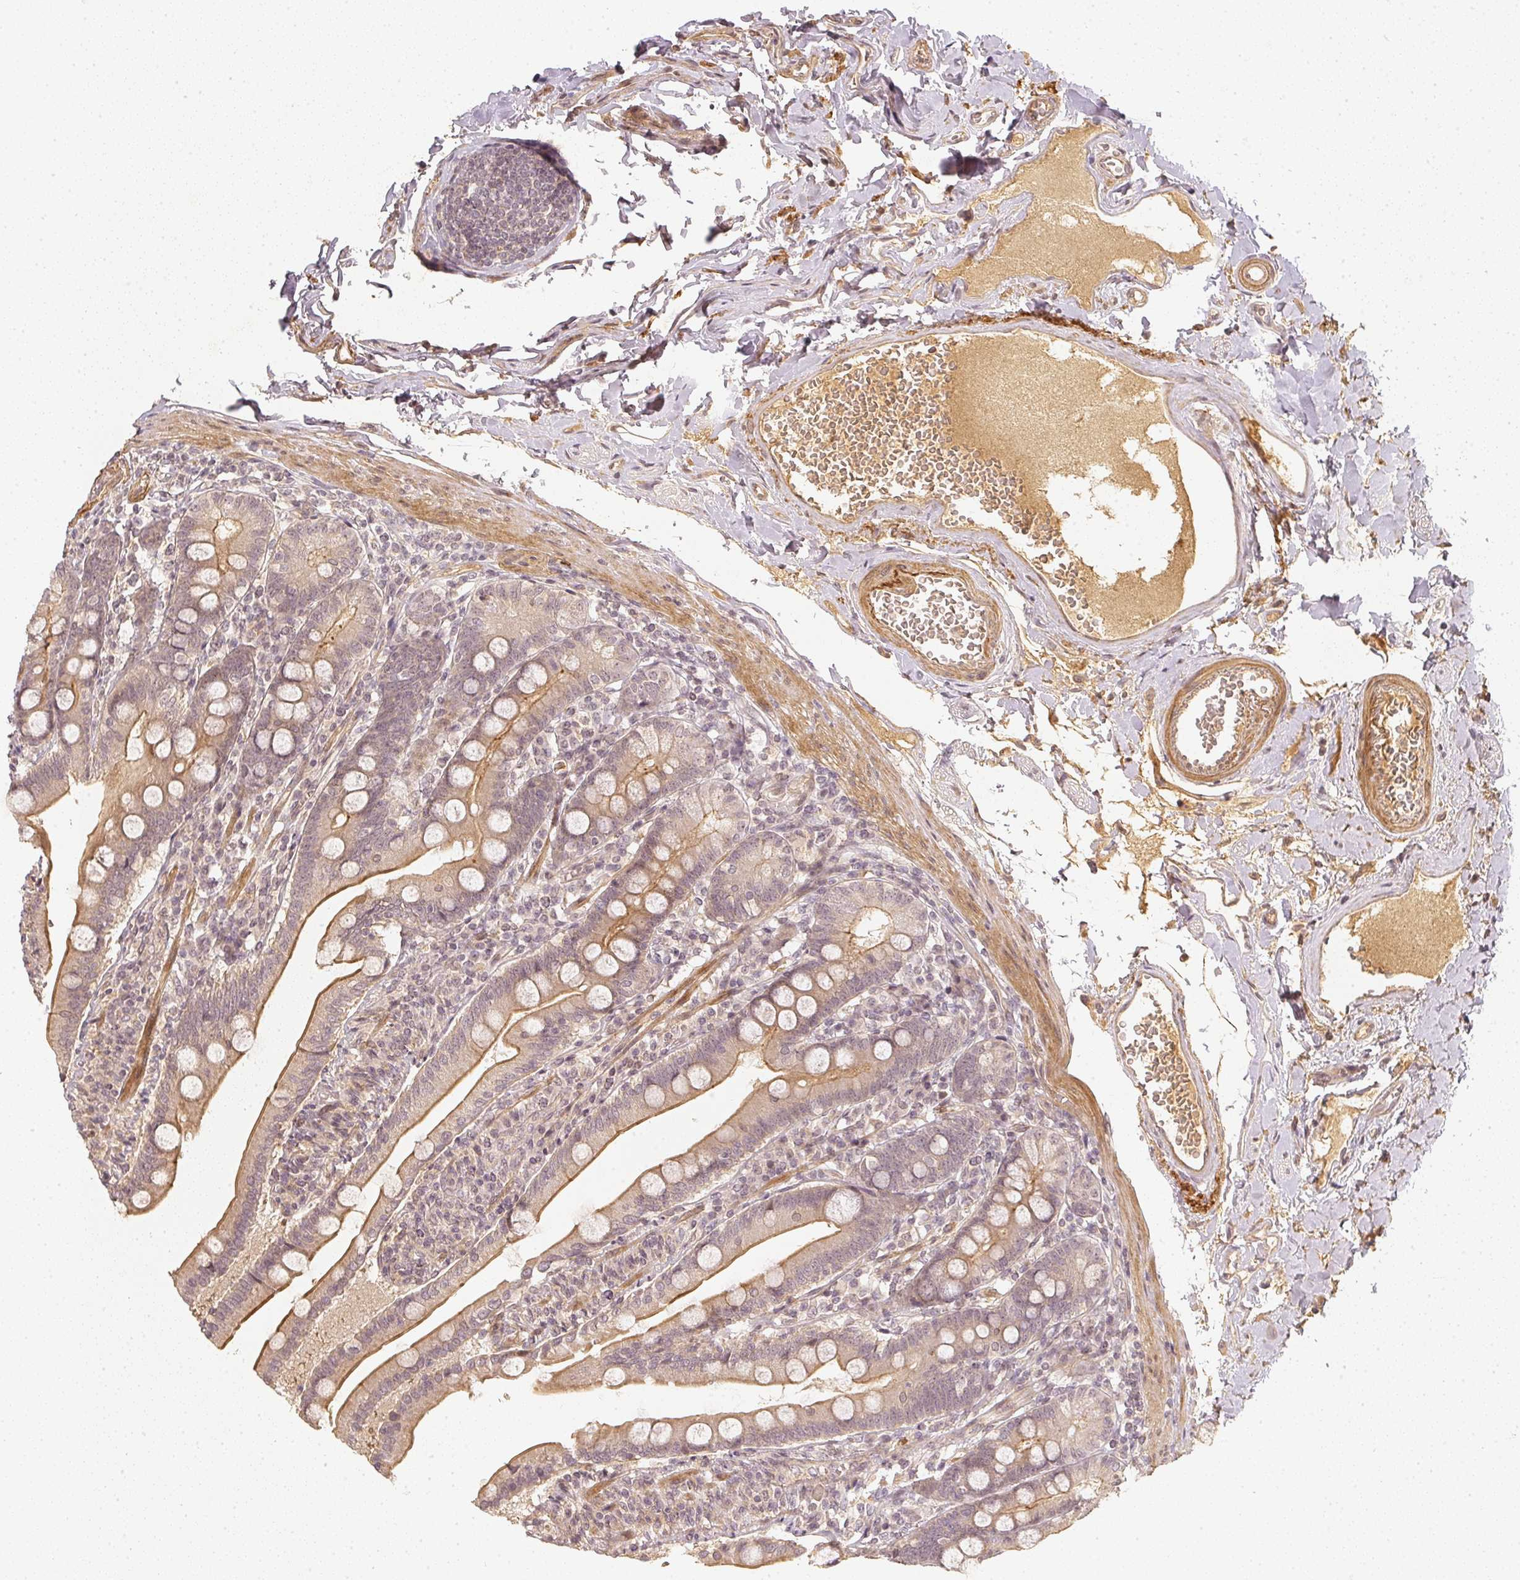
{"staining": {"intensity": "moderate", "quantity": "<25%", "location": "cytoplasmic/membranous"}, "tissue": "duodenum", "cell_type": "Glandular cells", "image_type": "normal", "snomed": [{"axis": "morphology", "description": "Normal tissue, NOS"}, {"axis": "topography", "description": "Duodenum"}], "caption": "Glandular cells reveal moderate cytoplasmic/membranous expression in about <25% of cells in benign duodenum. Ihc stains the protein in brown and the nuclei are stained blue.", "gene": "SERPINE1", "patient": {"sex": "female", "age": 67}}